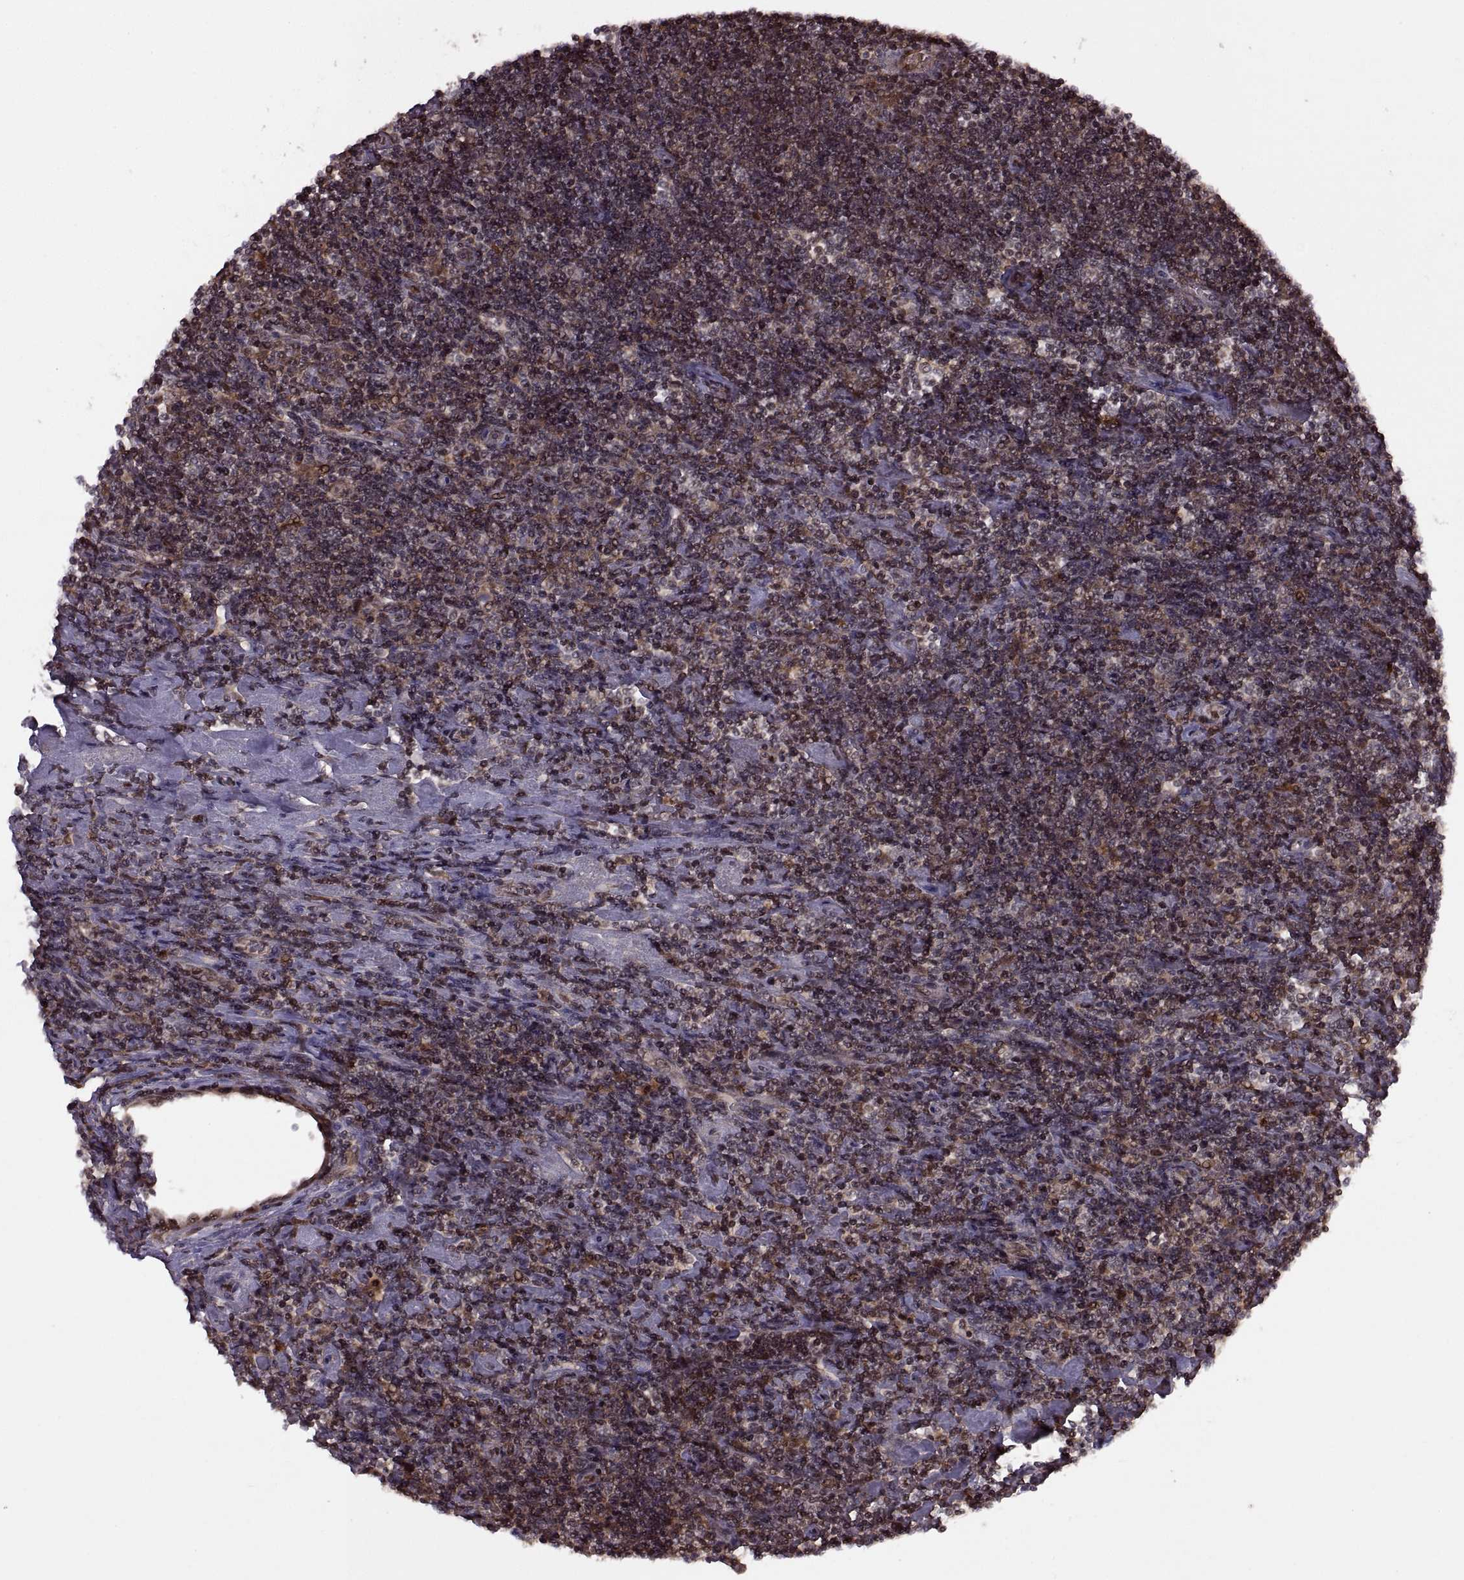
{"staining": {"intensity": "weak", "quantity": ">75%", "location": "cytoplasmic/membranous"}, "tissue": "lymphoma", "cell_type": "Tumor cells", "image_type": "cancer", "snomed": [{"axis": "morphology", "description": "Hodgkin's disease, NOS"}, {"axis": "topography", "description": "Lymph node"}], "caption": "Immunohistochemistry (IHC) photomicrograph of human Hodgkin's disease stained for a protein (brown), which shows low levels of weak cytoplasmic/membranous staining in about >75% of tumor cells.", "gene": "PTOV1", "patient": {"sex": "male", "age": 40}}